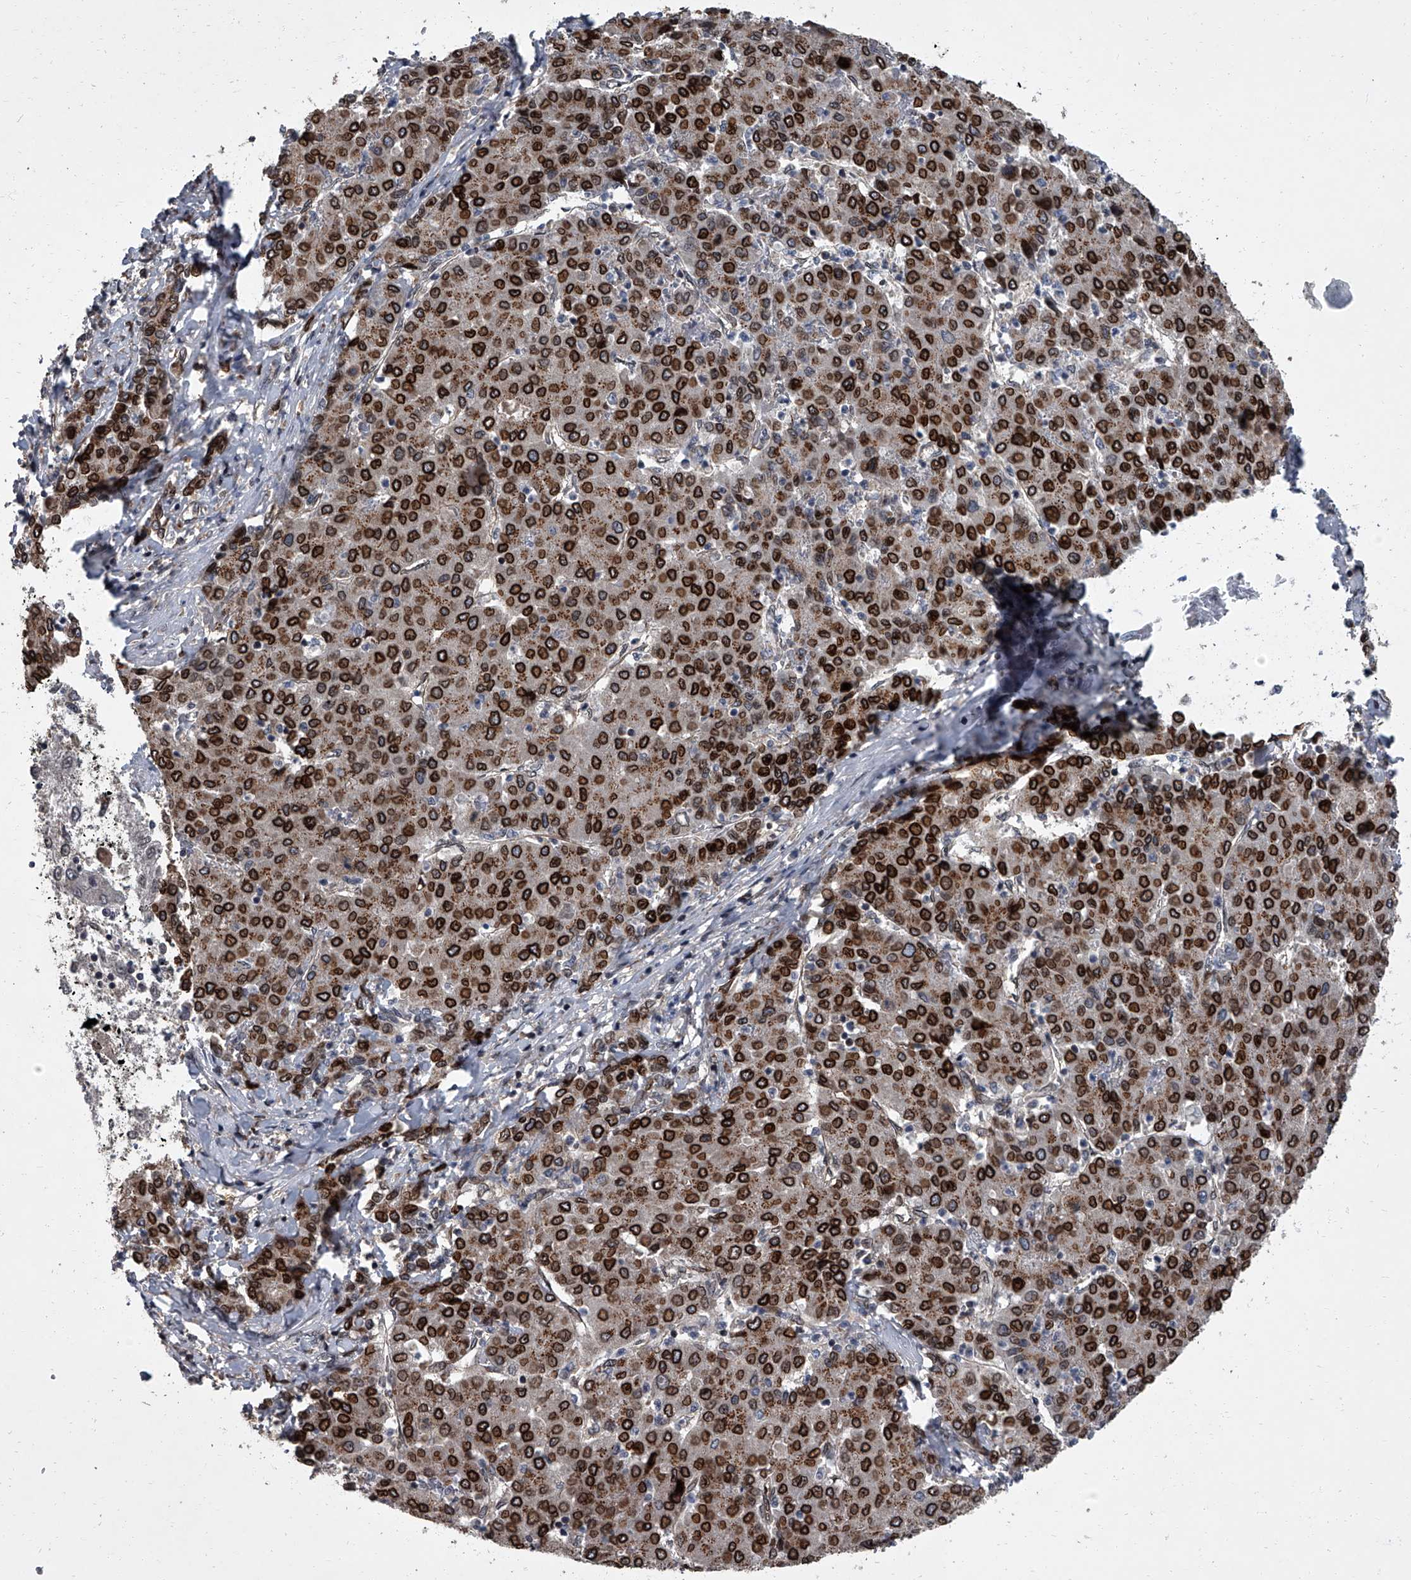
{"staining": {"intensity": "strong", "quantity": ">75%", "location": "cytoplasmic/membranous,nuclear"}, "tissue": "liver cancer", "cell_type": "Tumor cells", "image_type": "cancer", "snomed": [{"axis": "morphology", "description": "Carcinoma, Hepatocellular, NOS"}, {"axis": "topography", "description": "Liver"}], "caption": "DAB (3,3'-diaminobenzidine) immunohistochemical staining of human hepatocellular carcinoma (liver) shows strong cytoplasmic/membranous and nuclear protein expression in approximately >75% of tumor cells. The staining was performed using DAB to visualize the protein expression in brown, while the nuclei were stained in blue with hematoxylin (Magnification: 20x).", "gene": "LRRC8C", "patient": {"sex": "male", "age": 65}}